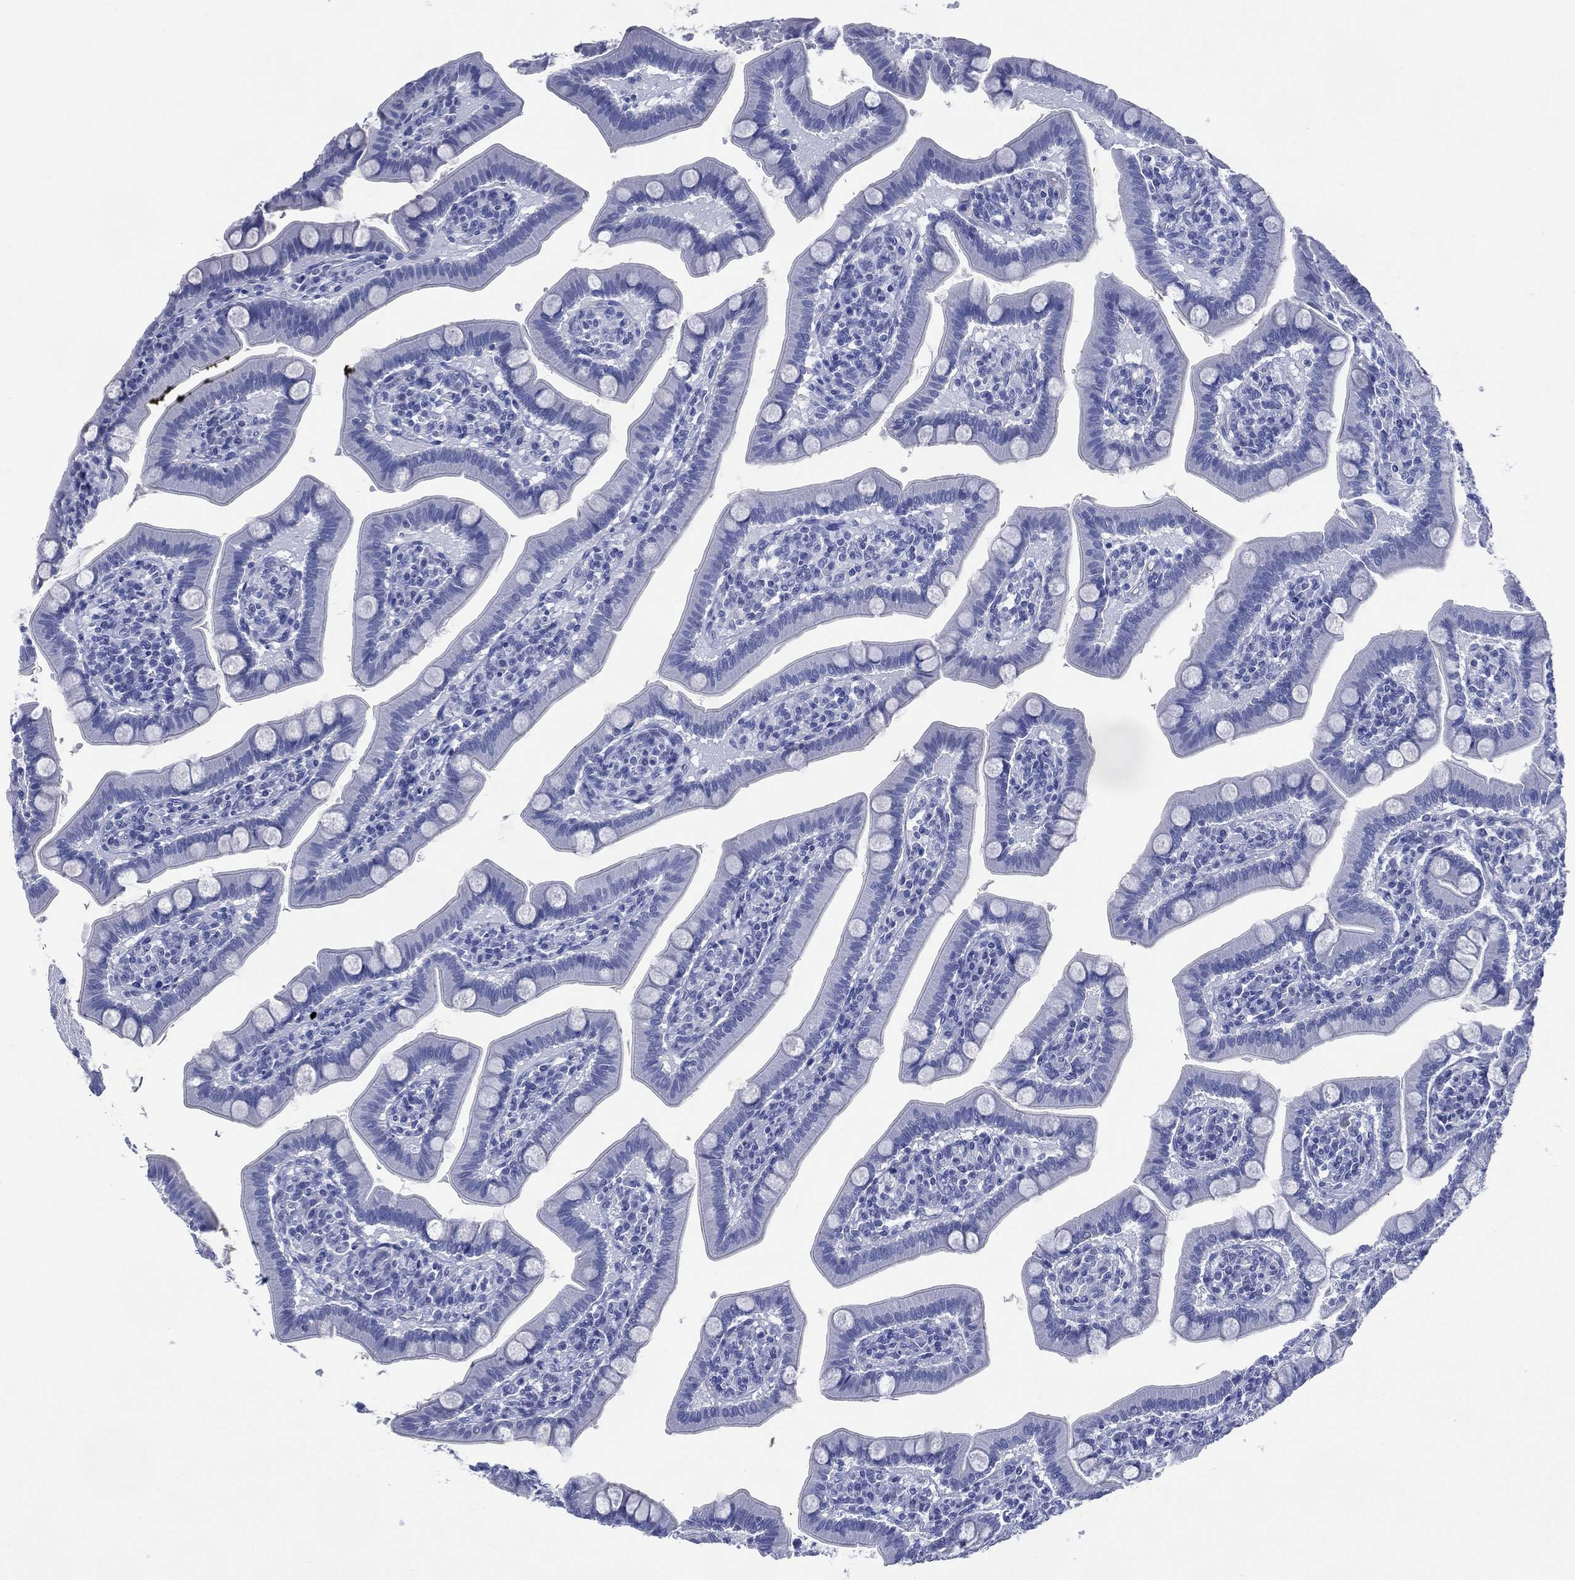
{"staining": {"intensity": "negative", "quantity": "none", "location": "none"}, "tissue": "small intestine", "cell_type": "Glandular cells", "image_type": "normal", "snomed": [{"axis": "morphology", "description": "Normal tissue, NOS"}, {"axis": "topography", "description": "Small intestine"}], "caption": "This is an IHC image of benign human small intestine. There is no expression in glandular cells.", "gene": "SIGLECL1", "patient": {"sex": "male", "age": 66}}